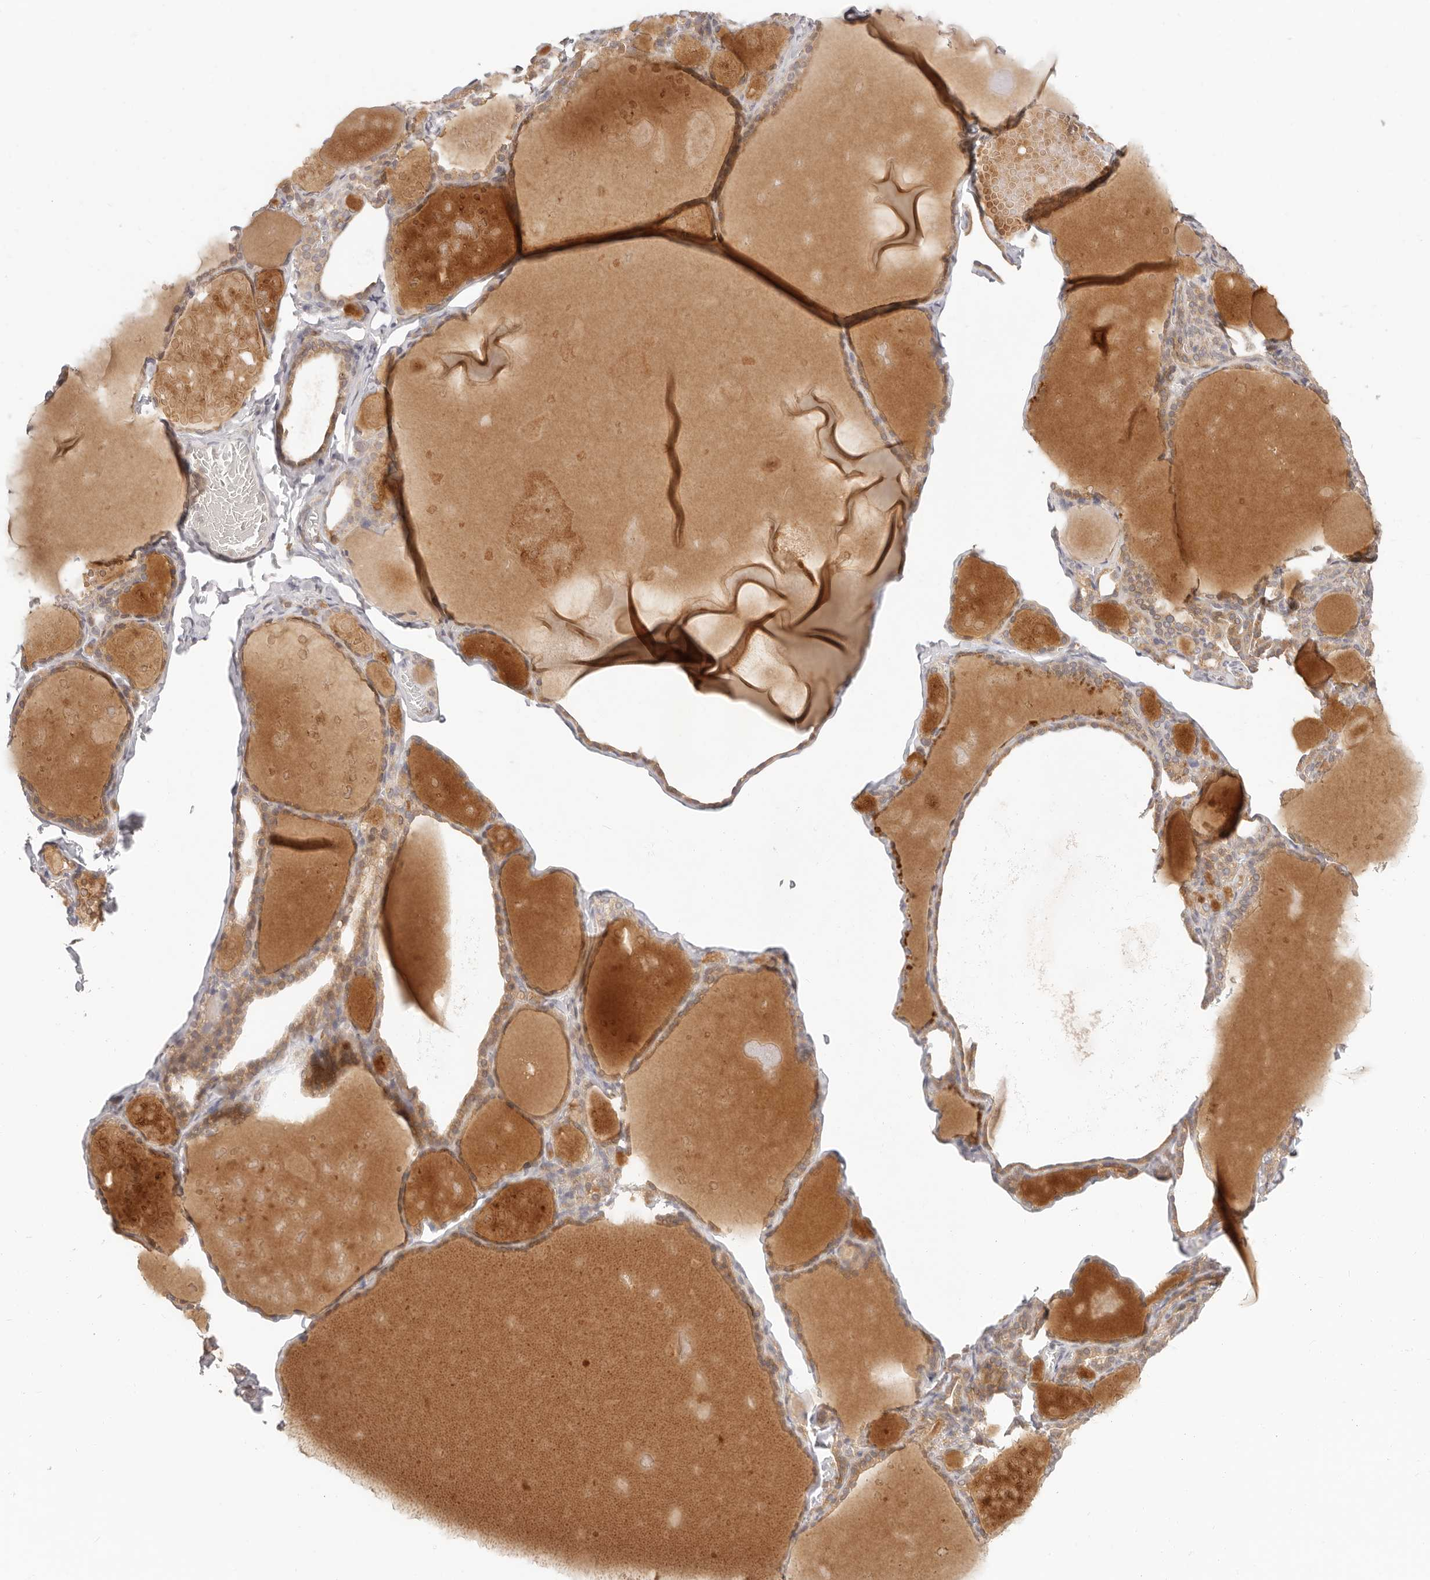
{"staining": {"intensity": "moderate", "quantity": ">75%", "location": "cytoplasmic/membranous"}, "tissue": "thyroid gland", "cell_type": "Glandular cells", "image_type": "normal", "snomed": [{"axis": "morphology", "description": "Normal tissue, NOS"}, {"axis": "topography", "description": "Thyroid gland"}], "caption": "The micrograph shows a brown stain indicating the presence of a protein in the cytoplasmic/membranous of glandular cells in thyroid gland. (DAB = brown stain, brightfield microscopy at high magnification).", "gene": "DTNBP1", "patient": {"sex": "male", "age": 56}}